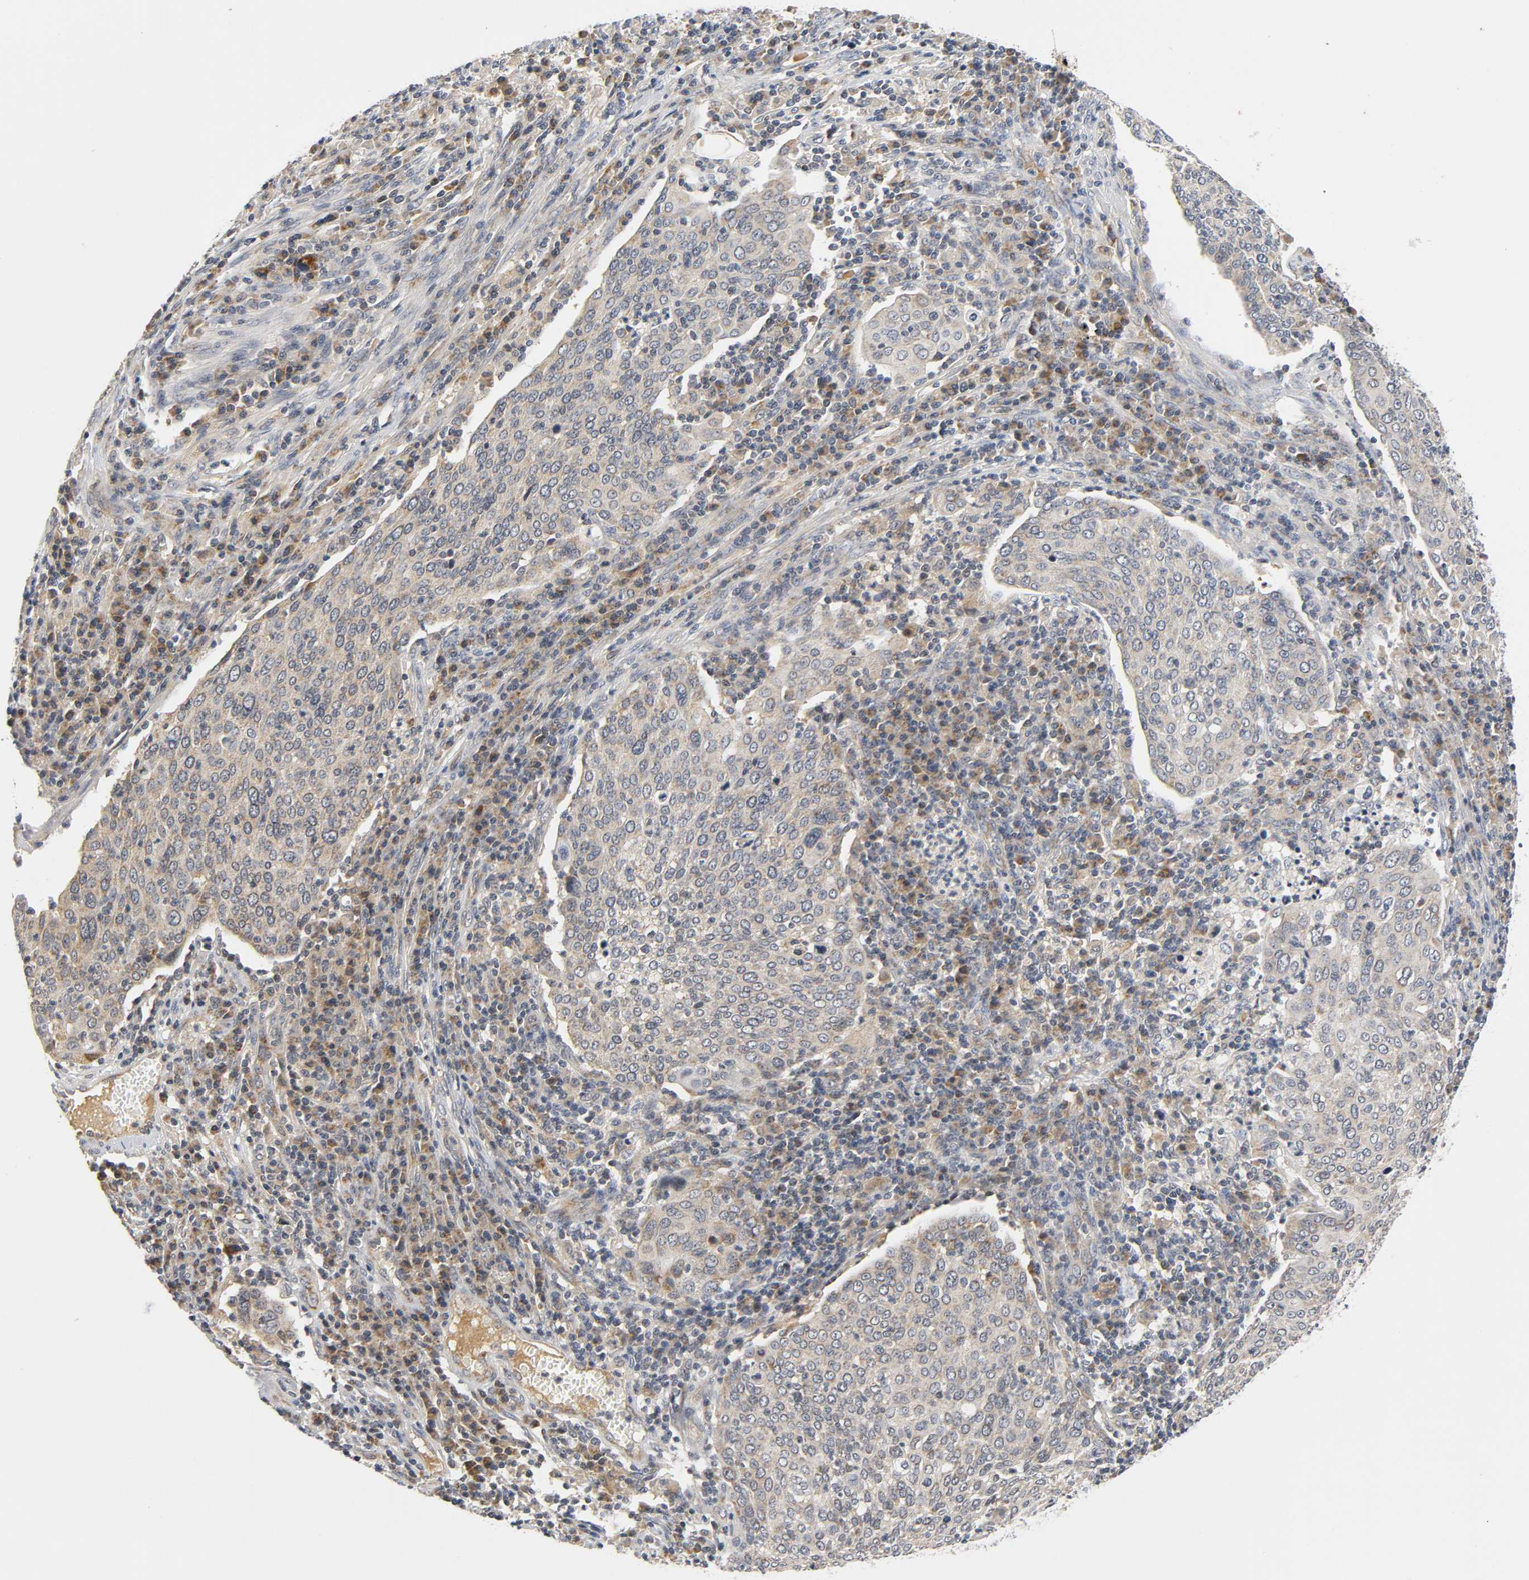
{"staining": {"intensity": "weak", "quantity": ">75%", "location": "cytoplasmic/membranous"}, "tissue": "cervical cancer", "cell_type": "Tumor cells", "image_type": "cancer", "snomed": [{"axis": "morphology", "description": "Squamous cell carcinoma, NOS"}, {"axis": "topography", "description": "Cervix"}], "caption": "There is low levels of weak cytoplasmic/membranous positivity in tumor cells of cervical squamous cell carcinoma, as demonstrated by immunohistochemical staining (brown color).", "gene": "NRP1", "patient": {"sex": "female", "age": 40}}